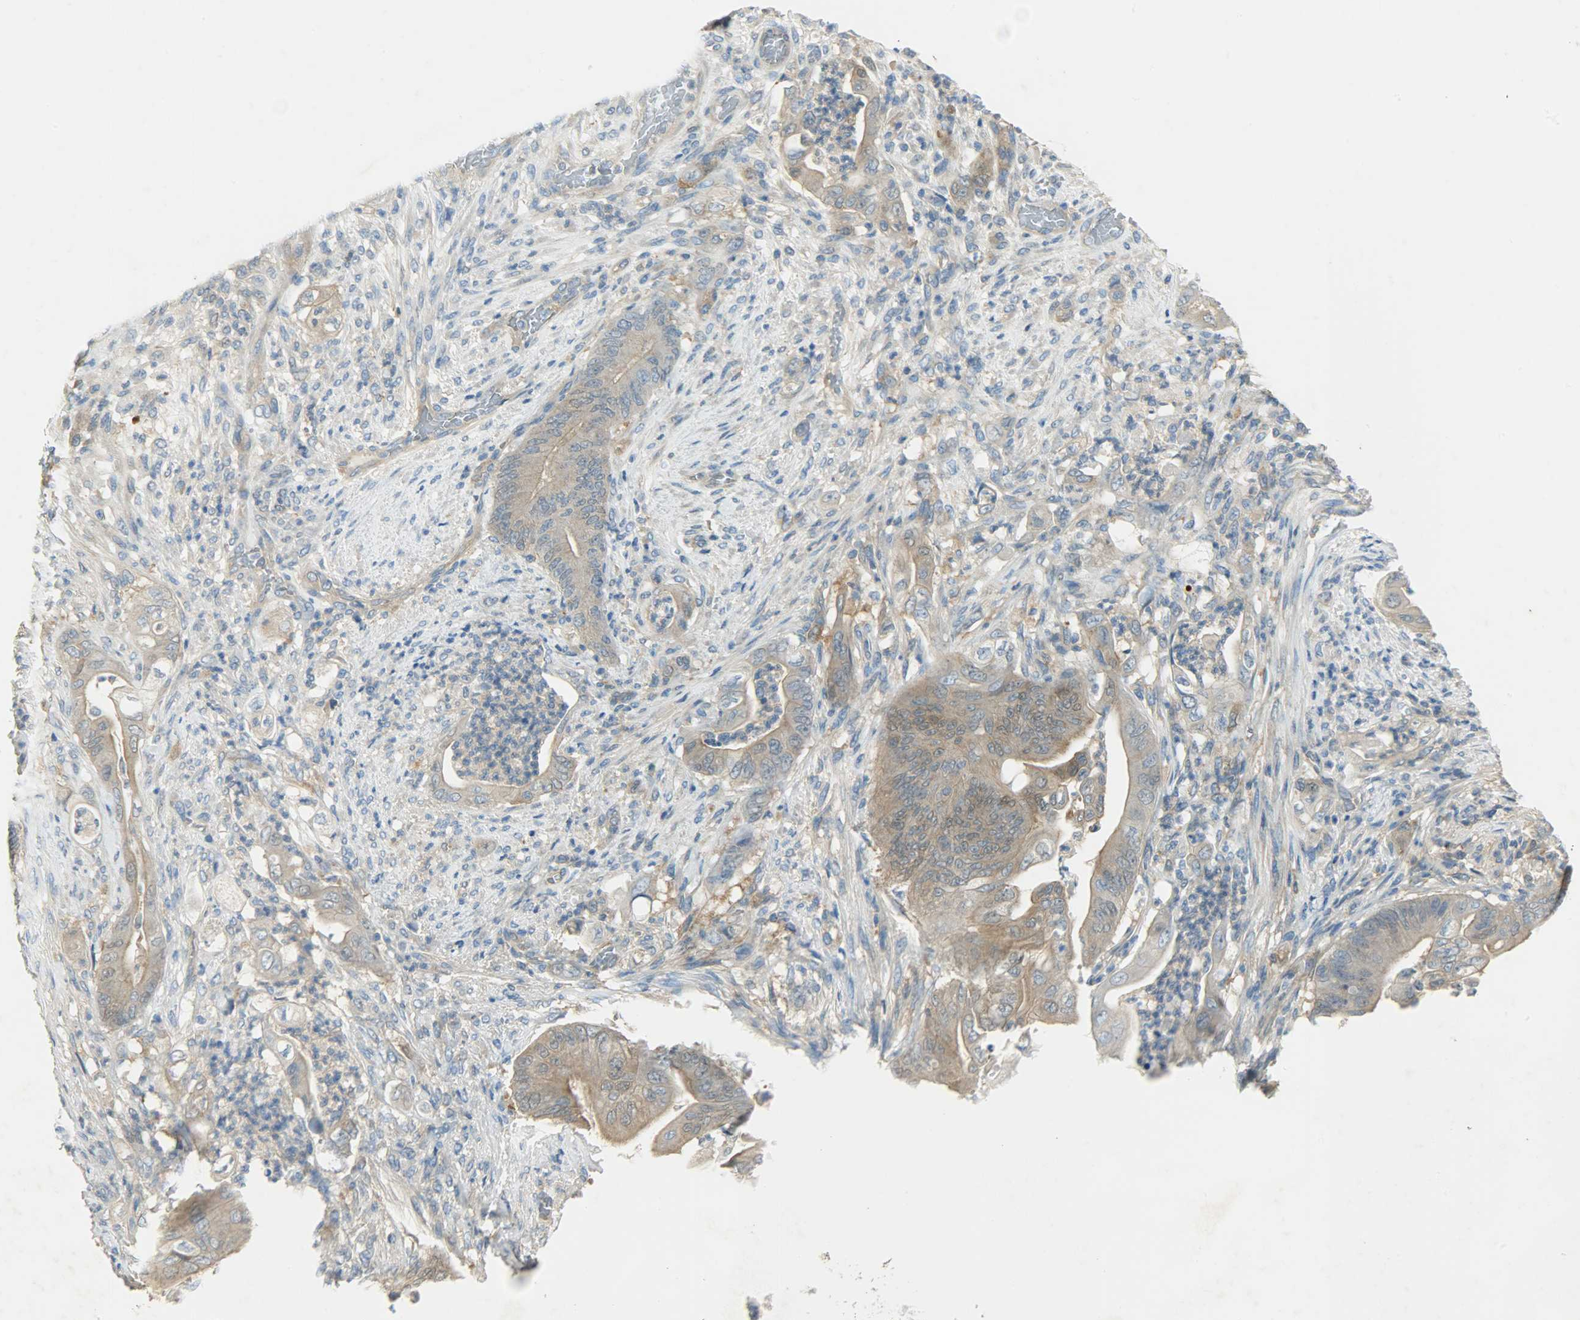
{"staining": {"intensity": "weak", "quantity": ">75%", "location": "cytoplasmic/membranous"}, "tissue": "stomach cancer", "cell_type": "Tumor cells", "image_type": "cancer", "snomed": [{"axis": "morphology", "description": "Adenocarcinoma, NOS"}, {"axis": "topography", "description": "Stomach"}], "caption": "A high-resolution micrograph shows immunohistochemistry staining of stomach adenocarcinoma, which shows weak cytoplasmic/membranous staining in approximately >75% of tumor cells.", "gene": "TSC22D2", "patient": {"sex": "female", "age": 73}}